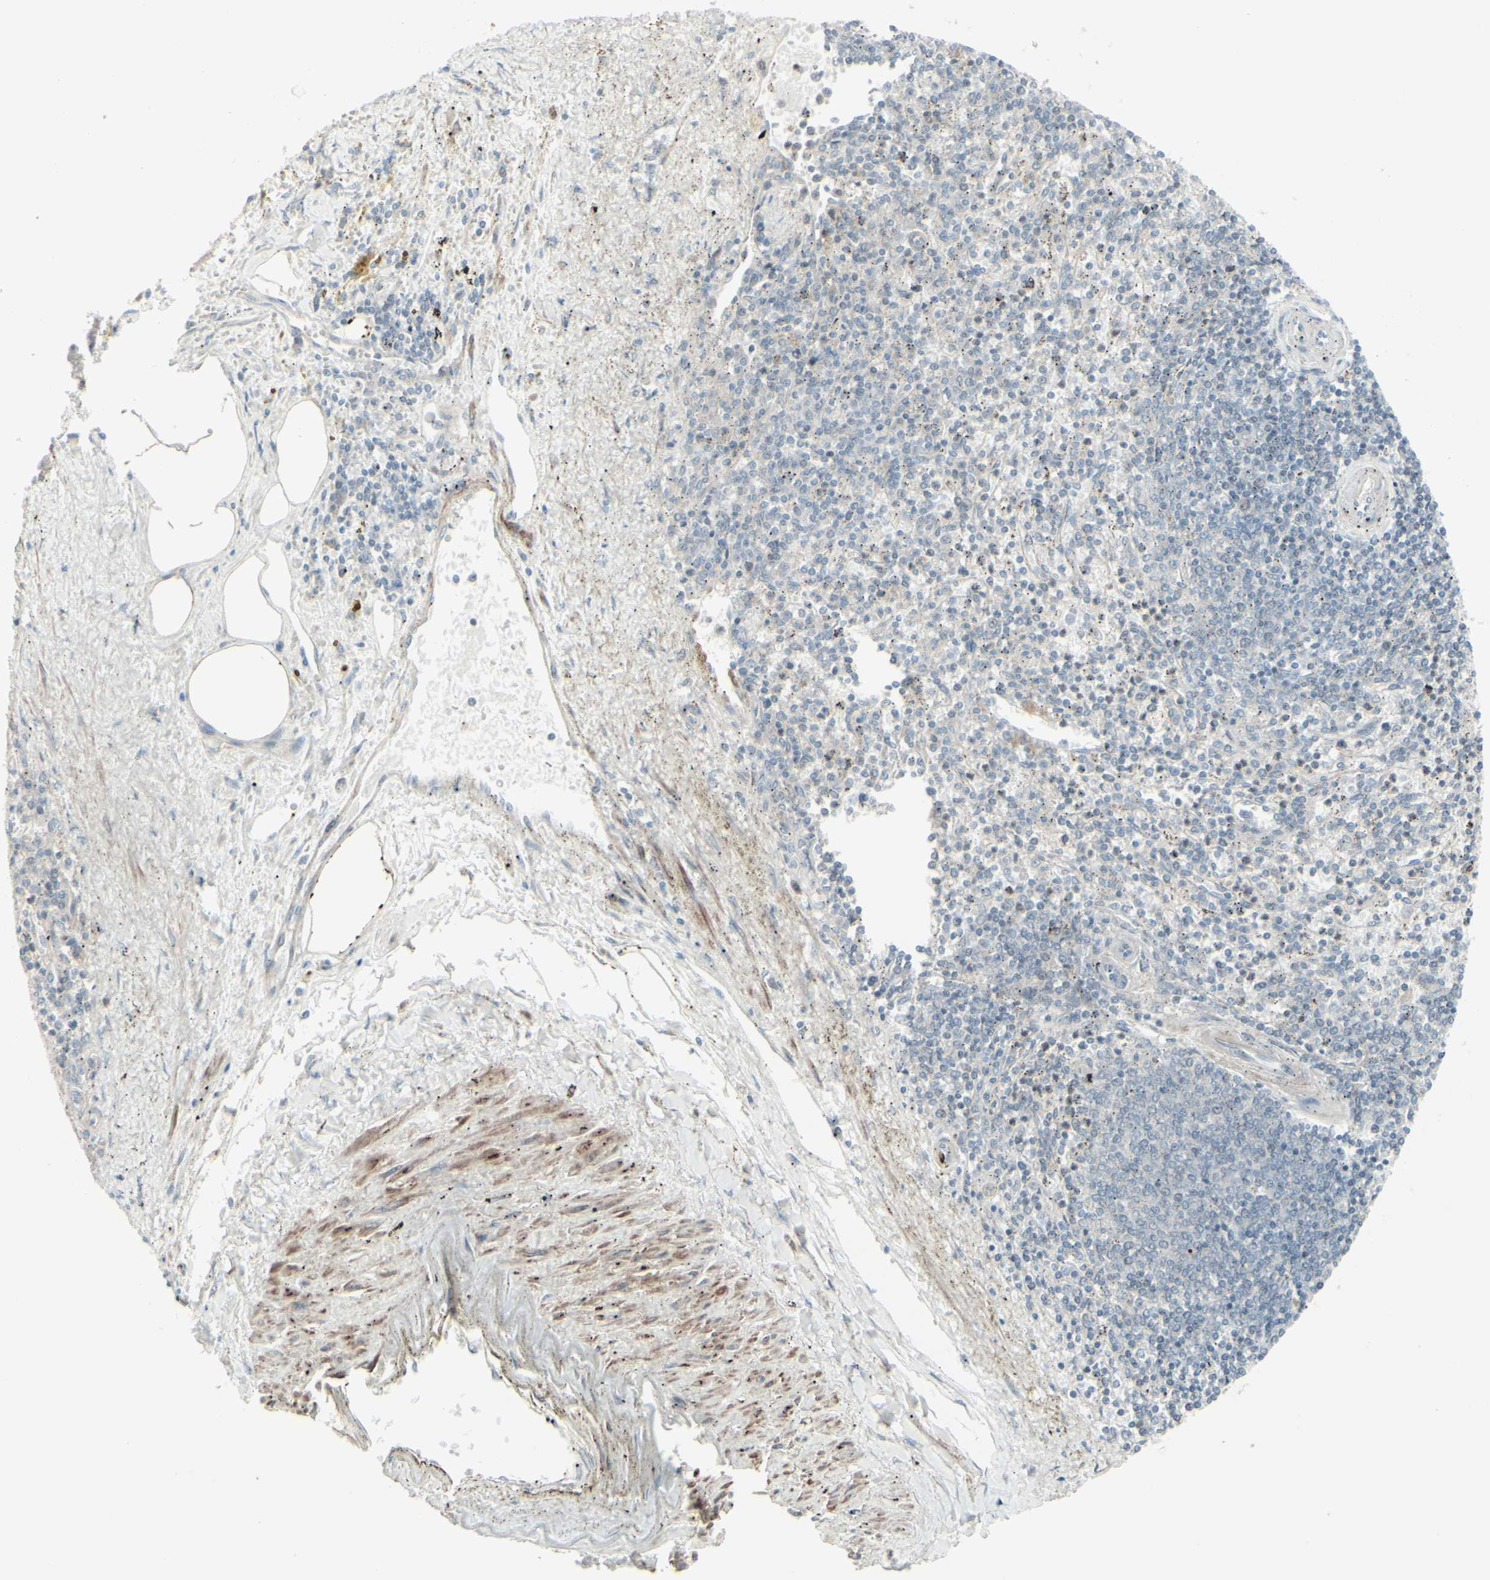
{"staining": {"intensity": "negative", "quantity": "none", "location": "none"}, "tissue": "spleen", "cell_type": "Cells in red pulp", "image_type": "normal", "snomed": [{"axis": "morphology", "description": "Normal tissue, NOS"}, {"axis": "topography", "description": "Spleen"}], "caption": "A histopathology image of spleen stained for a protein shows no brown staining in cells in red pulp. (DAB (3,3'-diaminobenzidine) IHC, high magnification).", "gene": "GMNN", "patient": {"sex": "male", "age": 72}}